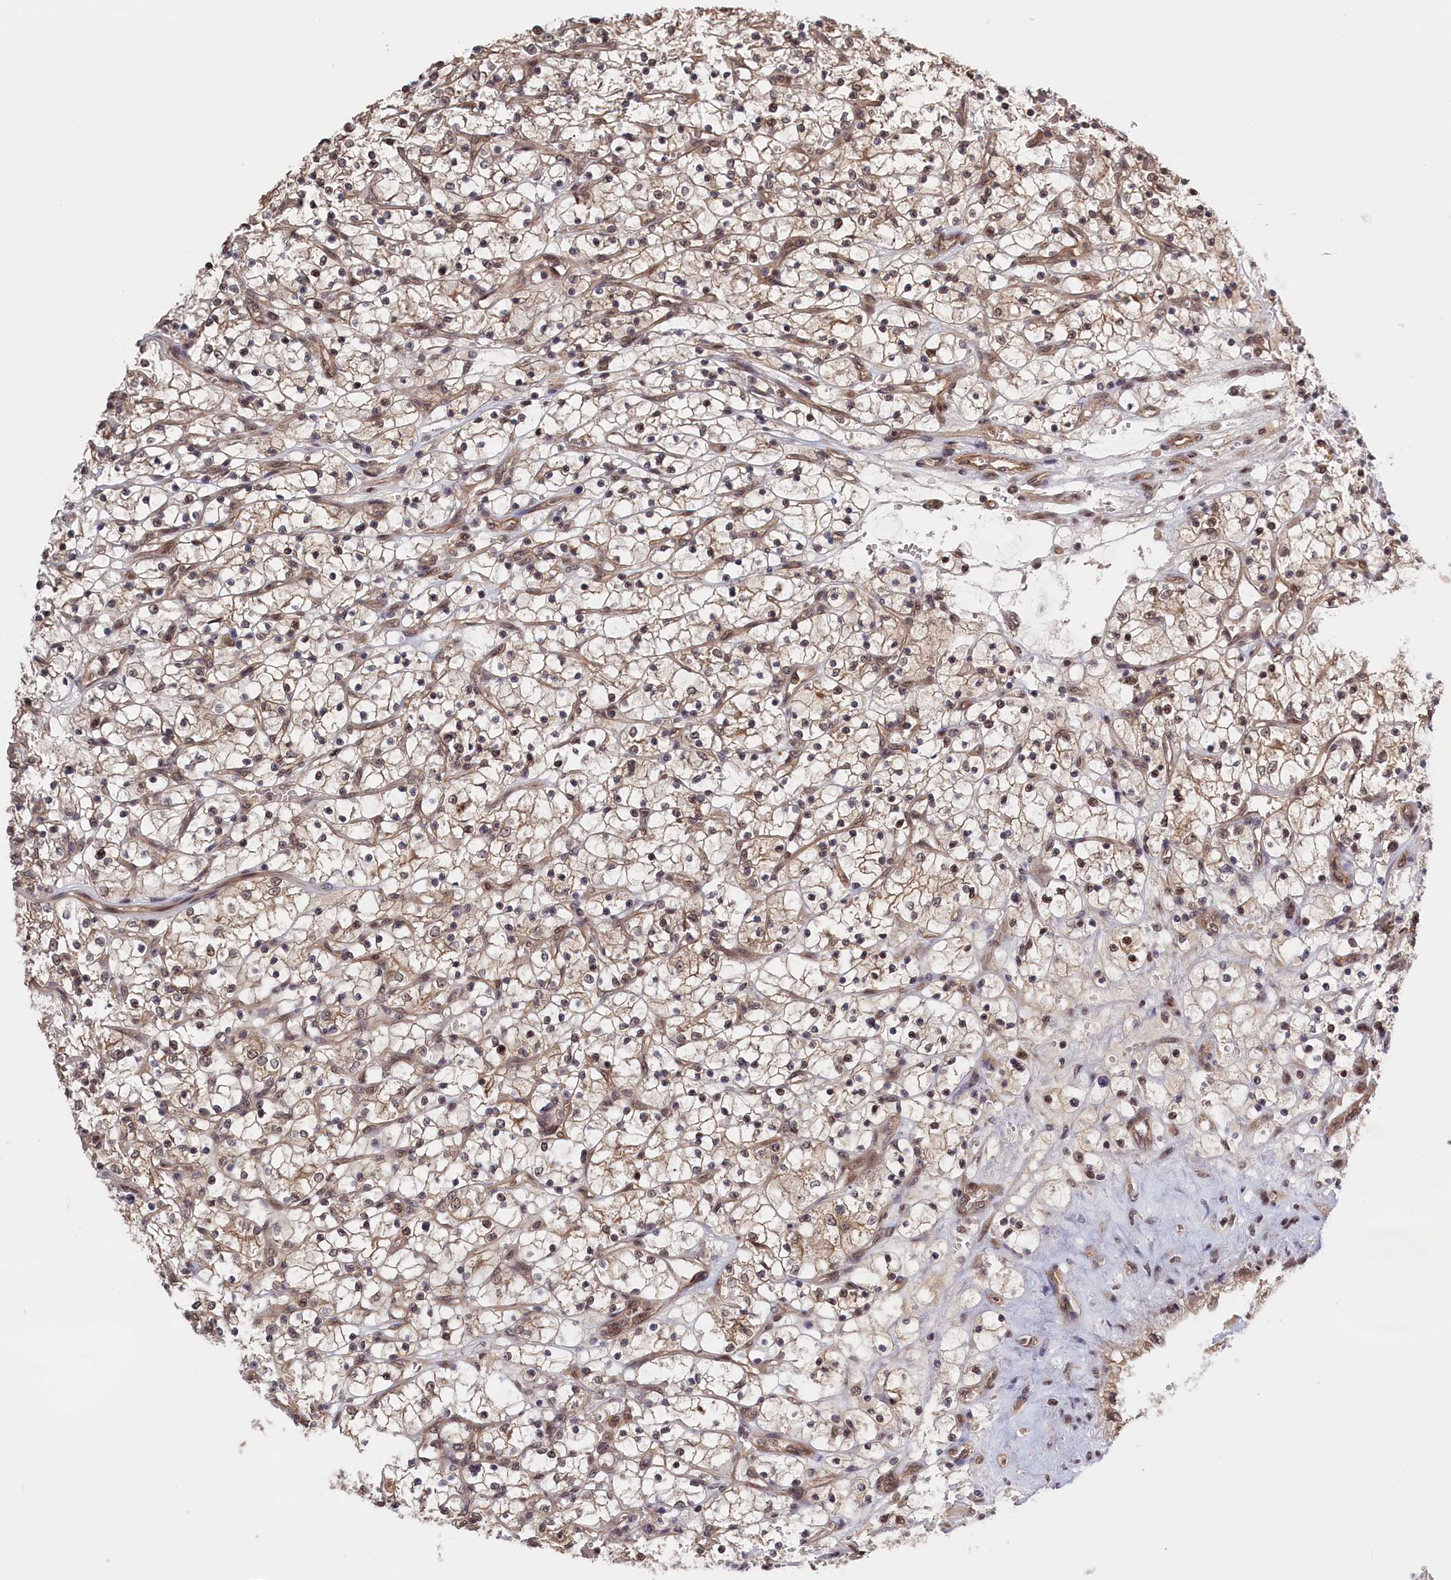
{"staining": {"intensity": "weak", "quantity": ">75%", "location": "cytoplasmic/membranous,nuclear"}, "tissue": "renal cancer", "cell_type": "Tumor cells", "image_type": "cancer", "snomed": [{"axis": "morphology", "description": "Adenocarcinoma, NOS"}, {"axis": "topography", "description": "Kidney"}], "caption": "A low amount of weak cytoplasmic/membranous and nuclear staining is identified in approximately >75% of tumor cells in adenocarcinoma (renal) tissue. (IHC, brightfield microscopy, high magnification).", "gene": "PLP2", "patient": {"sex": "female", "age": 69}}